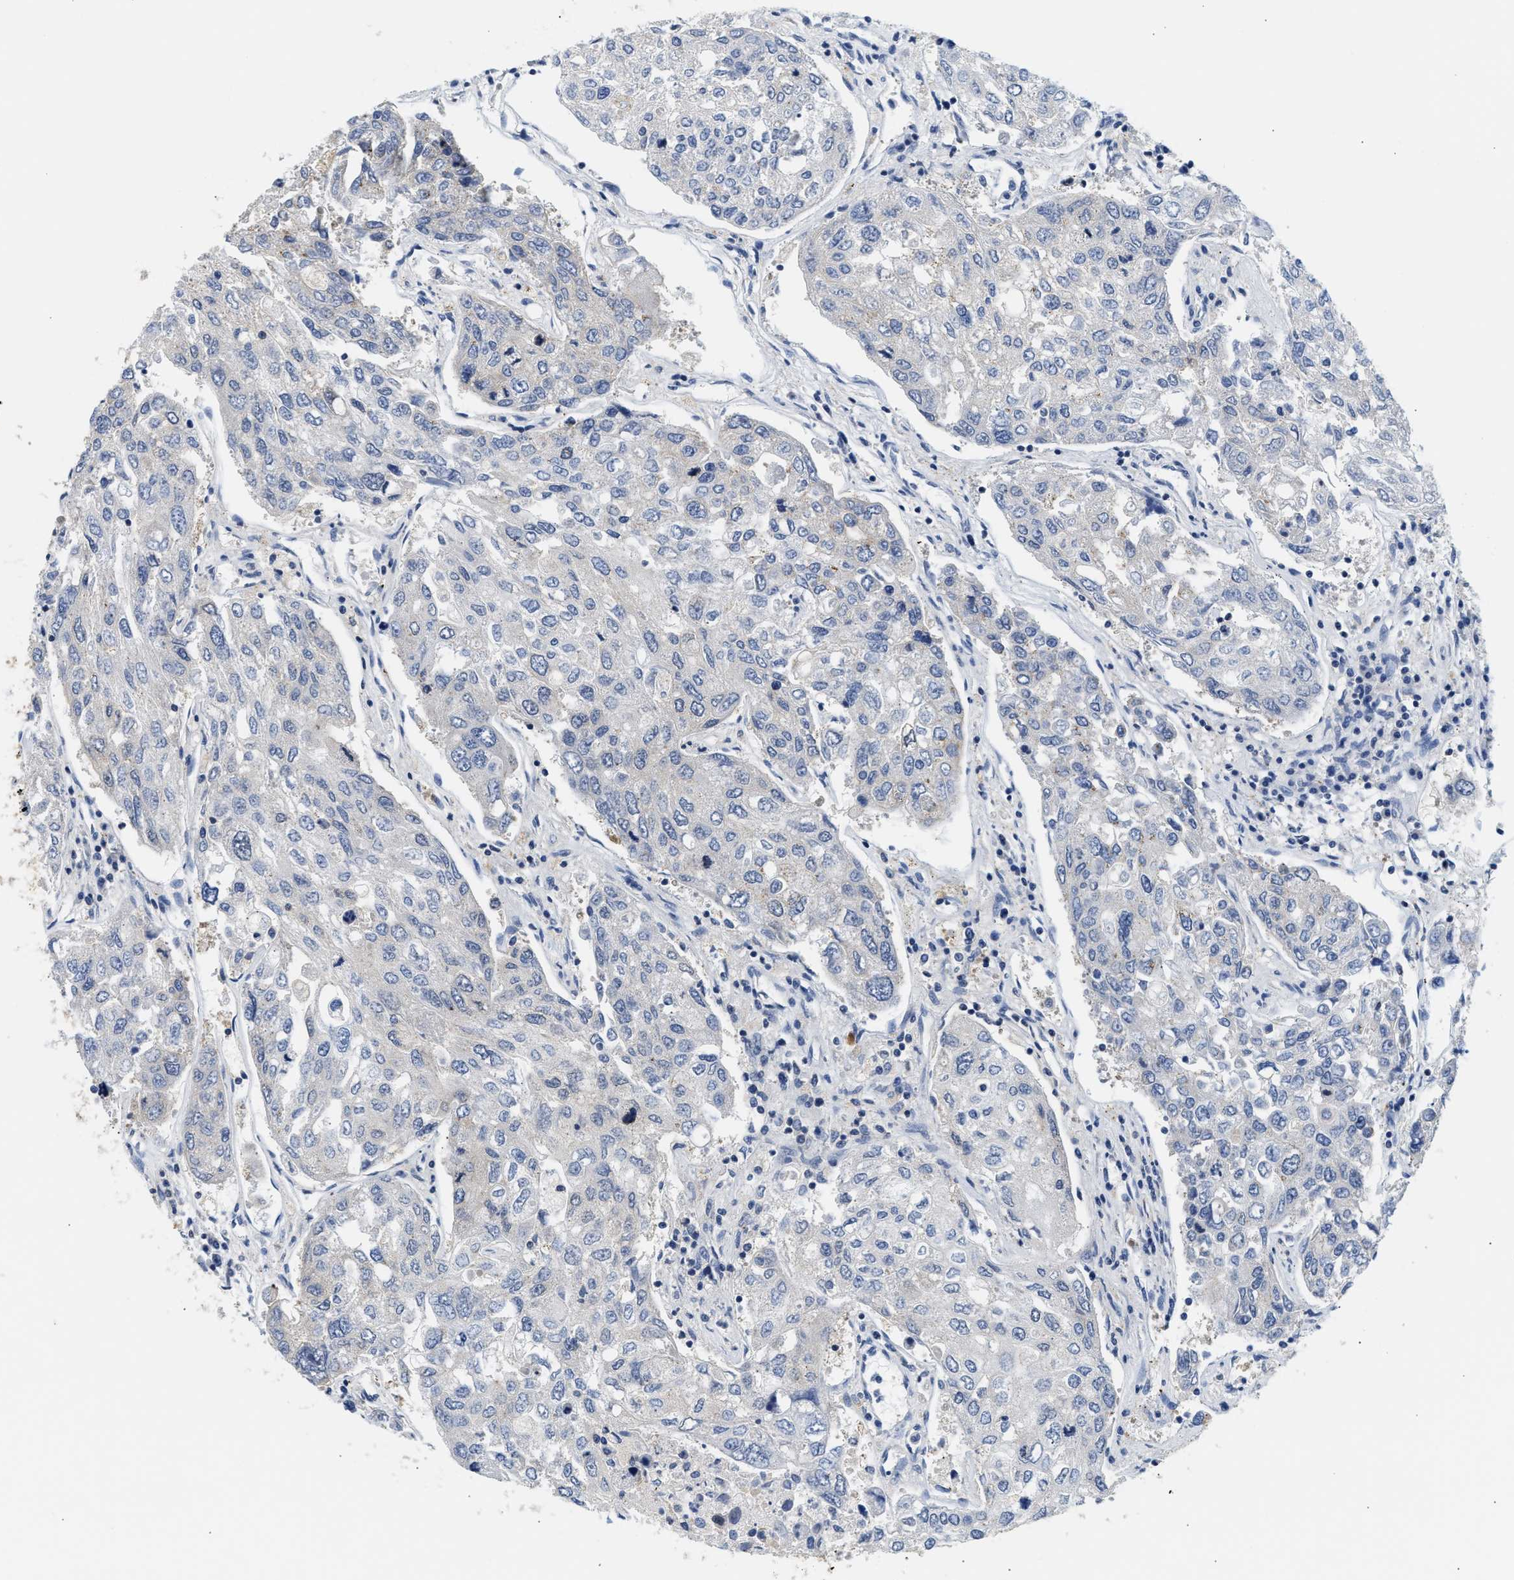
{"staining": {"intensity": "weak", "quantity": "<25%", "location": "cytoplasmic/membranous"}, "tissue": "urothelial cancer", "cell_type": "Tumor cells", "image_type": "cancer", "snomed": [{"axis": "morphology", "description": "Urothelial carcinoma, High grade"}, {"axis": "topography", "description": "Lymph node"}, {"axis": "topography", "description": "Urinary bladder"}], "caption": "Human urothelial carcinoma (high-grade) stained for a protein using IHC exhibits no expression in tumor cells.", "gene": "PPM1L", "patient": {"sex": "male", "age": 51}}